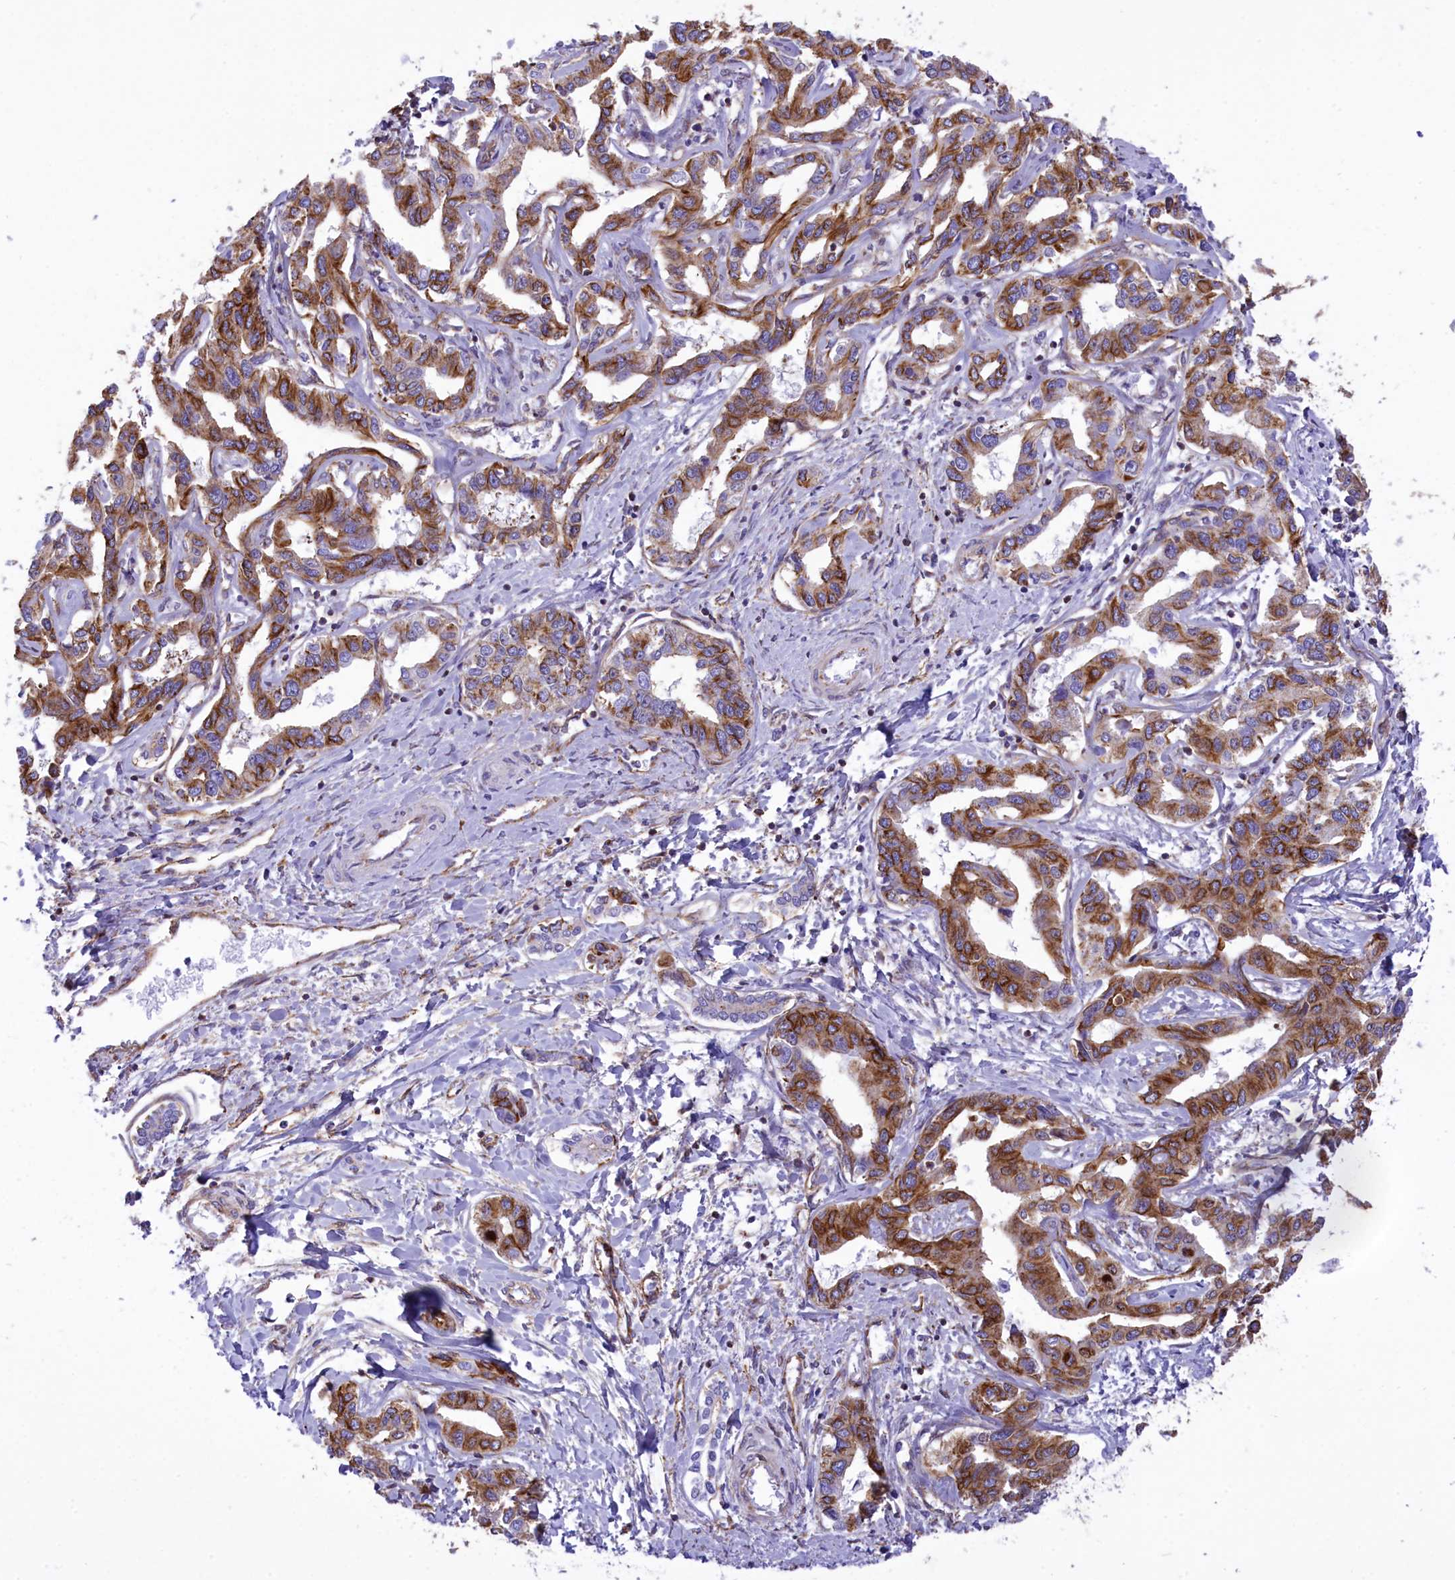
{"staining": {"intensity": "moderate", "quantity": ">75%", "location": "cytoplasmic/membranous"}, "tissue": "liver cancer", "cell_type": "Tumor cells", "image_type": "cancer", "snomed": [{"axis": "morphology", "description": "Cholangiocarcinoma"}, {"axis": "topography", "description": "Liver"}], "caption": "An immunohistochemistry photomicrograph of neoplastic tissue is shown. Protein staining in brown shows moderate cytoplasmic/membranous positivity in liver cancer within tumor cells. The protein is stained brown, and the nuclei are stained in blue (DAB (3,3'-diaminobenzidine) IHC with brightfield microscopy, high magnification).", "gene": "SEPTIN9", "patient": {"sex": "male", "age": 59}}